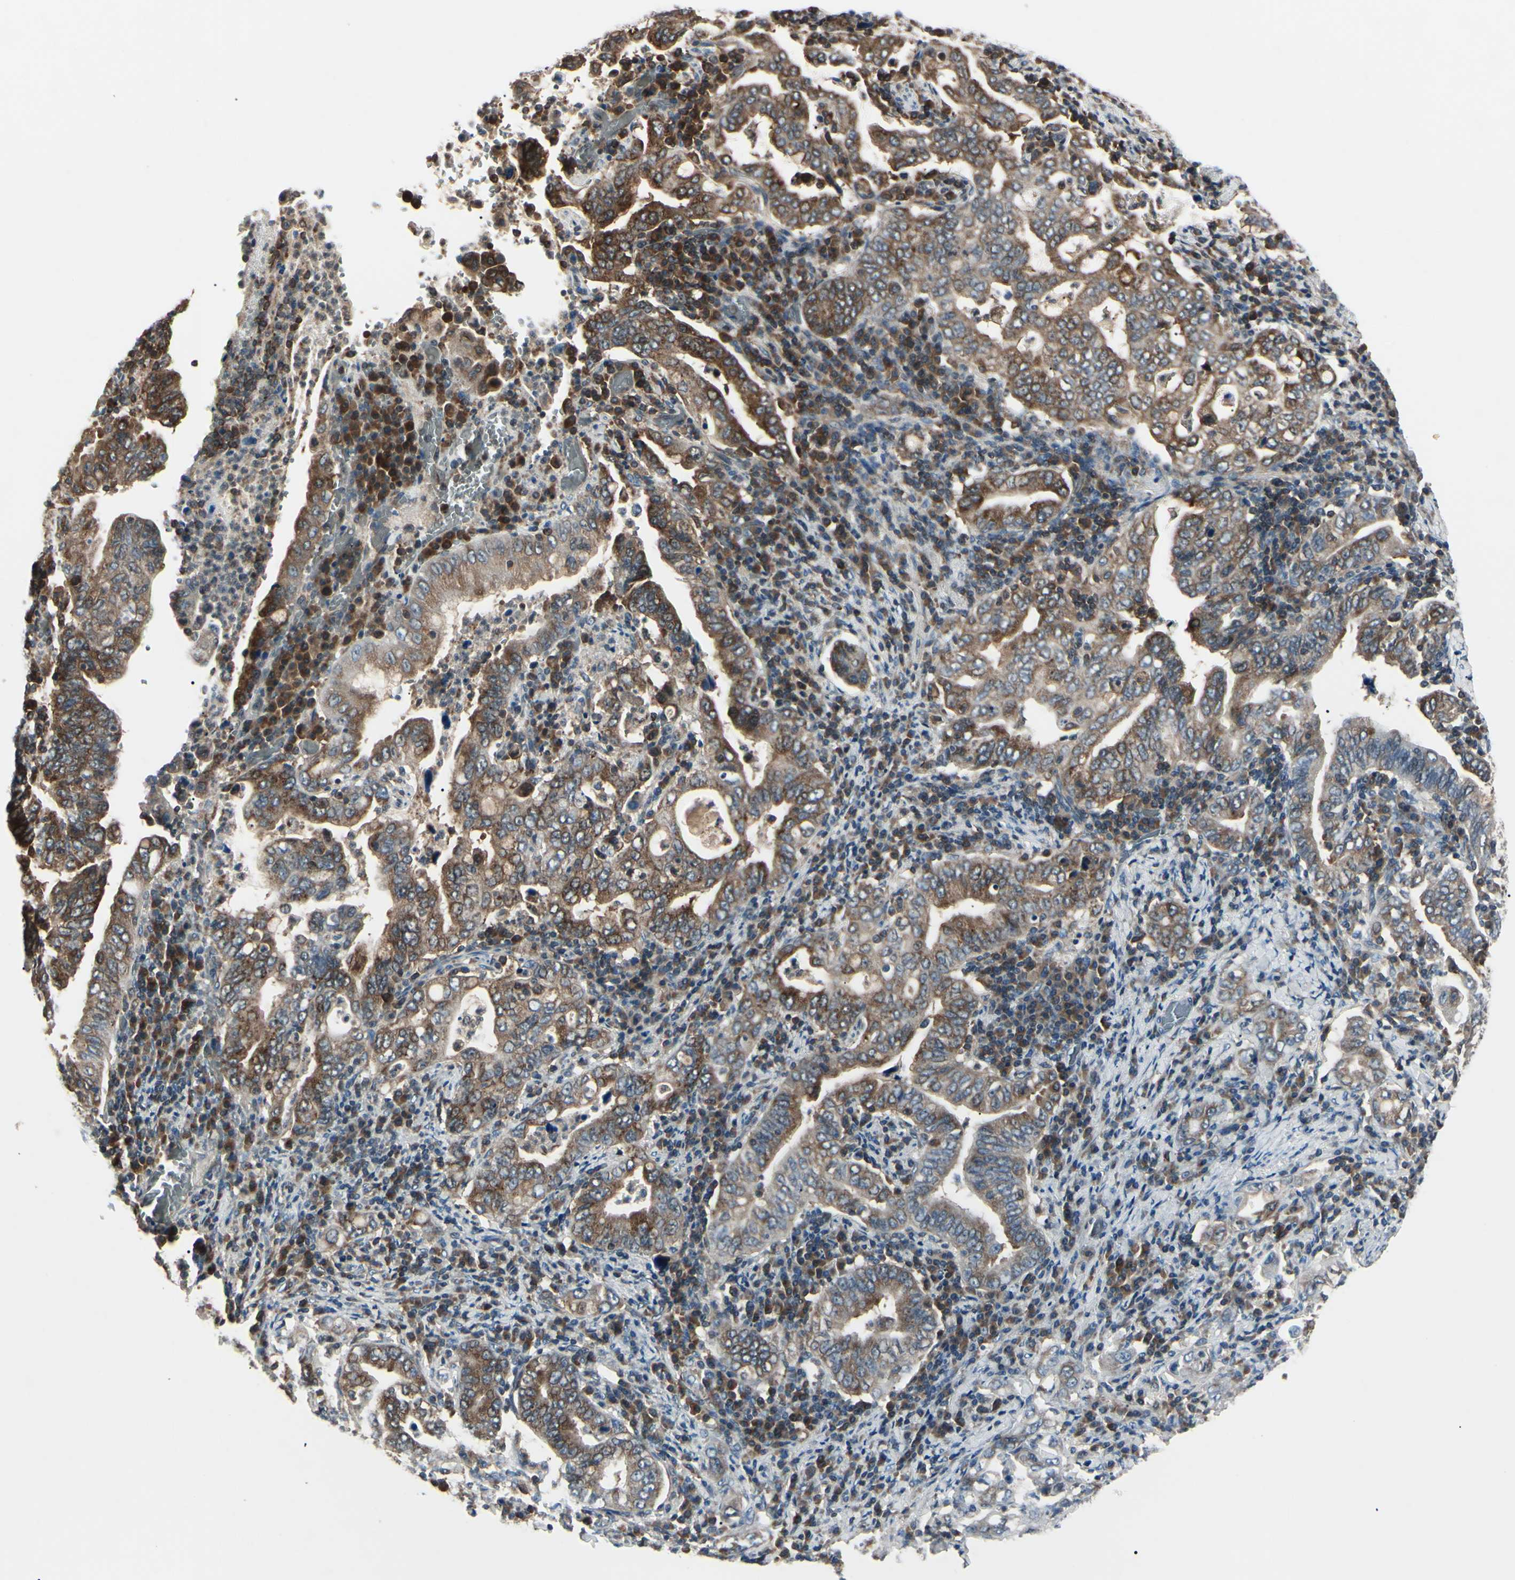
{"staining": {"intensity": "moderate", "quantity": ">75%", "location": "cytoplasmic/membranous"}, "tissue": "stomach cancer", "cell_type": "Tumor cells", "image_type": "cancer", "snomed": [{"axis": "morphology", "description": "Normal tissue, NOS"}, {"axis": "morphology", "description": "Adenocarcinoma, NOS"}, {"axis": "topography", "description": "Esophagus"}, {"axis": "topography", "description": "Stomach, upper"}, {"axis": "topography", "description": "Peripheral nerve tissue"}], "caption": "Stomach cancer tissue exhibits moderate cytoplasmic/membranous staining in approximately >75% of tumor cells", "gene": "MAPRE1", "patient": {"sex": "male", "age": 62}}